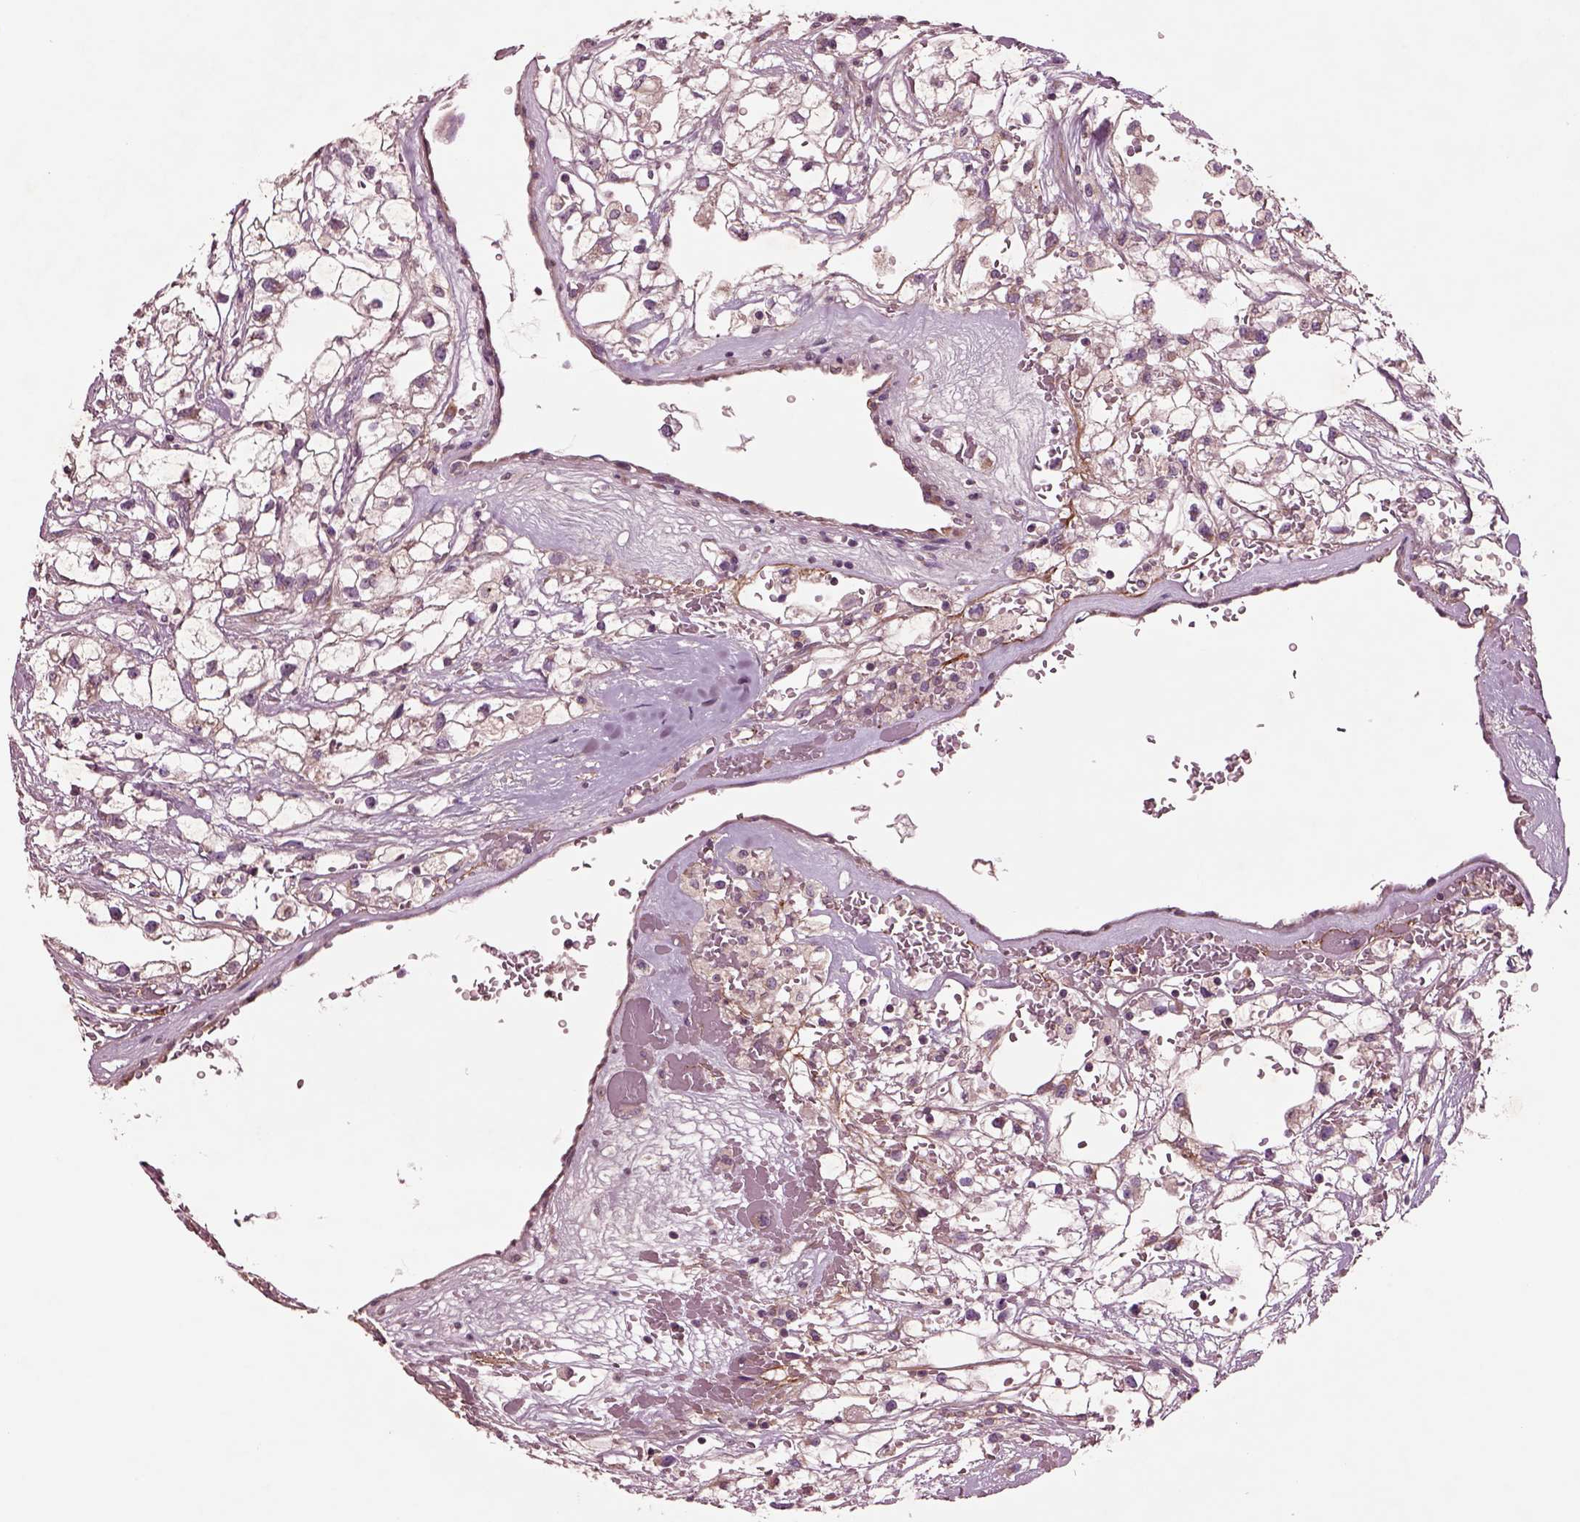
{"staining": {"intensity": "weak", "quantity": ">75%", "location": "cytoplasmic/membranous"}, "tissue": "renal cancer", "cell_type": "Tumor cells", "image_type": "cancer", "snomed": [{"axis": "morphology", "description": "Adenocarcinoma, NOS"}, {"axis": "topography", "description": "Kidney"}], "caption": "Immunohistochemistry histopathology image of neoplastic tissue: human adenocarcinoma (renal) stained using immunohistochemistry (IHC) shows low levels of weak protein expression localized specifically in the cytoplasmic/membranous of tumor cells, appearing as a cytoplasmic/membranous brown color.", "gene": "SEC23A", "patient": {"sex": "male", "age": 59}}